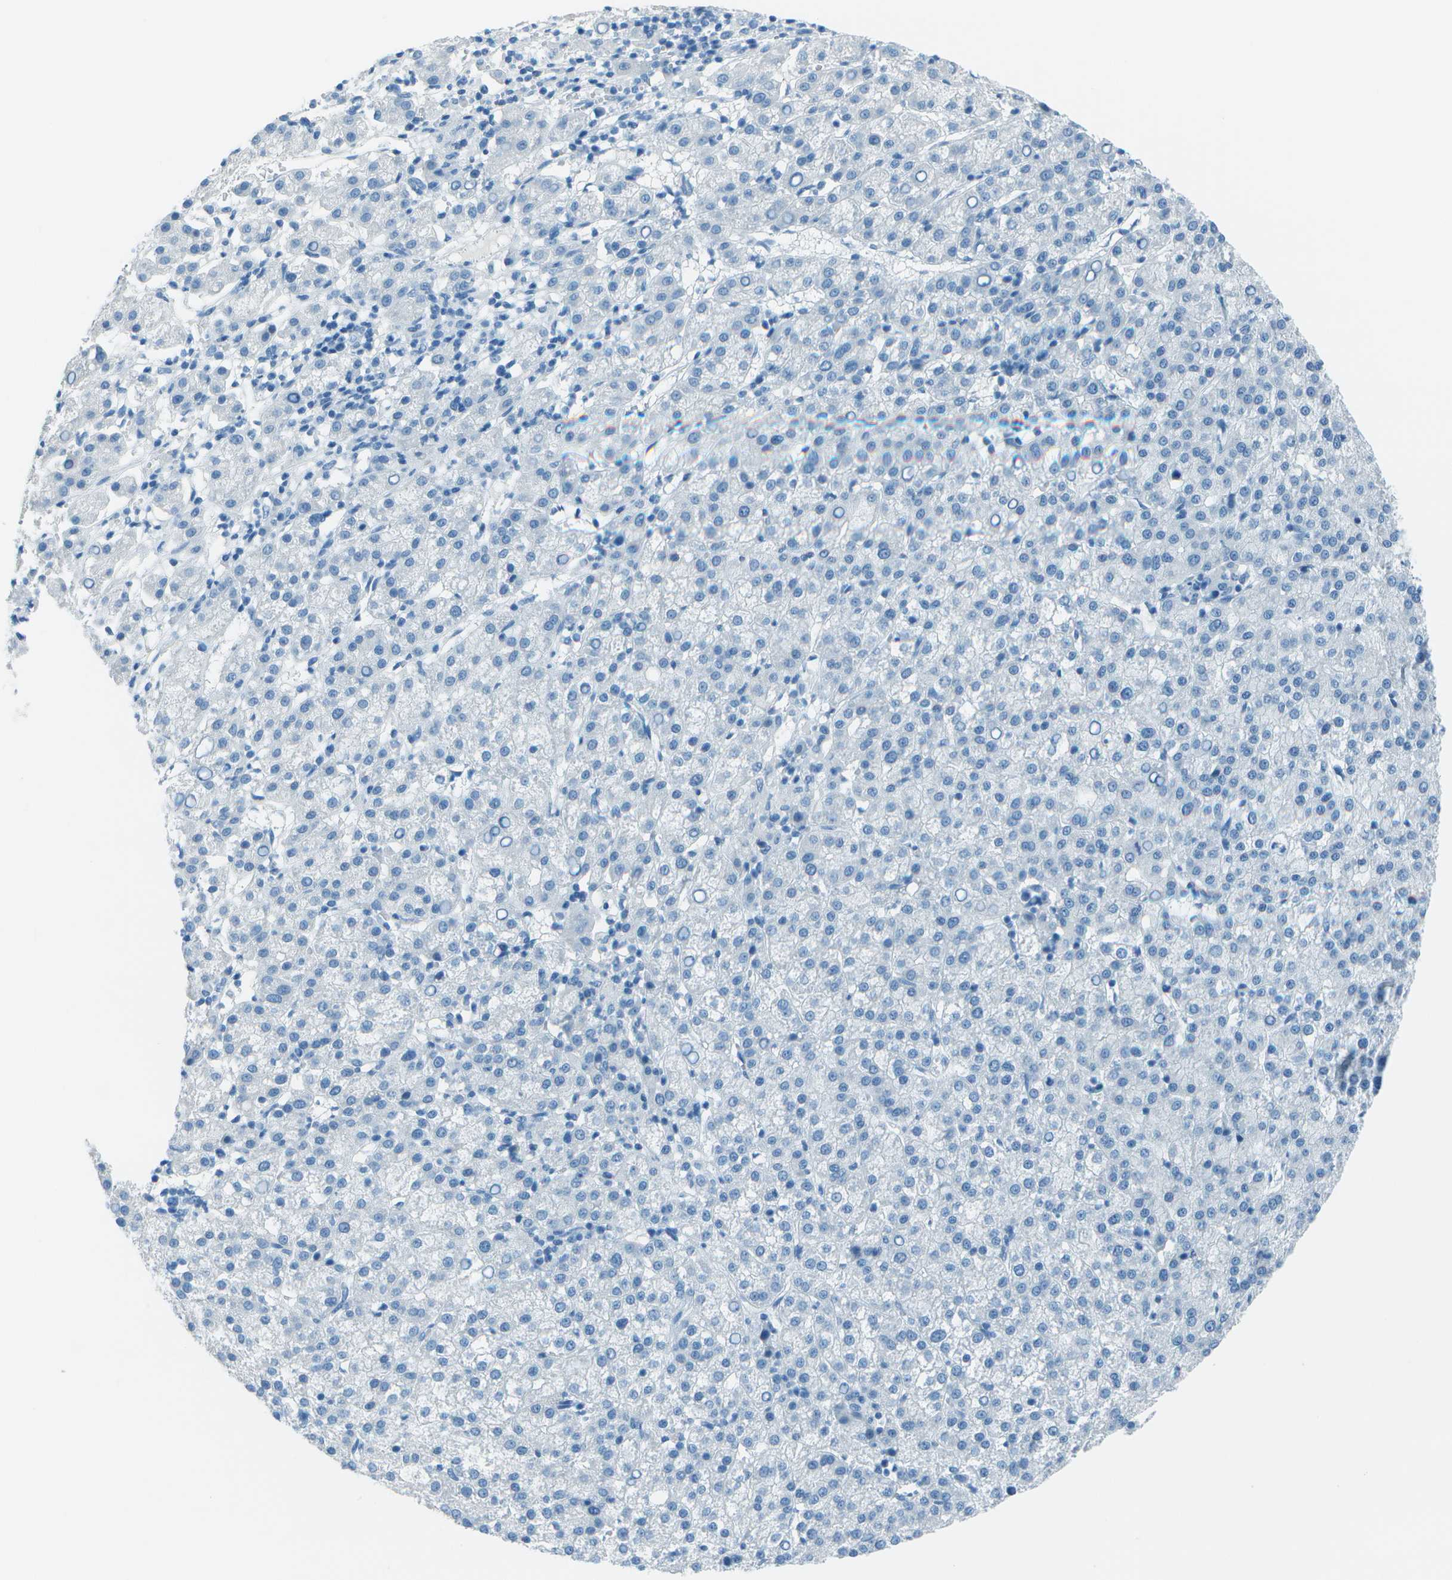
{"staining": {"intensity": "negative", "quantity": "none", "location": "none"}, "tissue": "liver cancer", "cell_type": "Tumor cells", "image_type": "cancer", "snomed": [{"axis": "morphology", "description": "Carcinoma, Hepatocellular, NOS"}, {"axis": "topography", "description": "Liver"}], "caption": "Protein analysis of liver hepatocellular carcinoma displays no significant positivity in tumor cells. (Stains: DAB (3,3'-diaminobenzidine) immunohistochemistry (IHC) with hematoxylin counter stain, Microscopy: brightfield microscopy at high magnification).", "gene": "FGF1", "patient": {"sex": "female", "age": 58}}